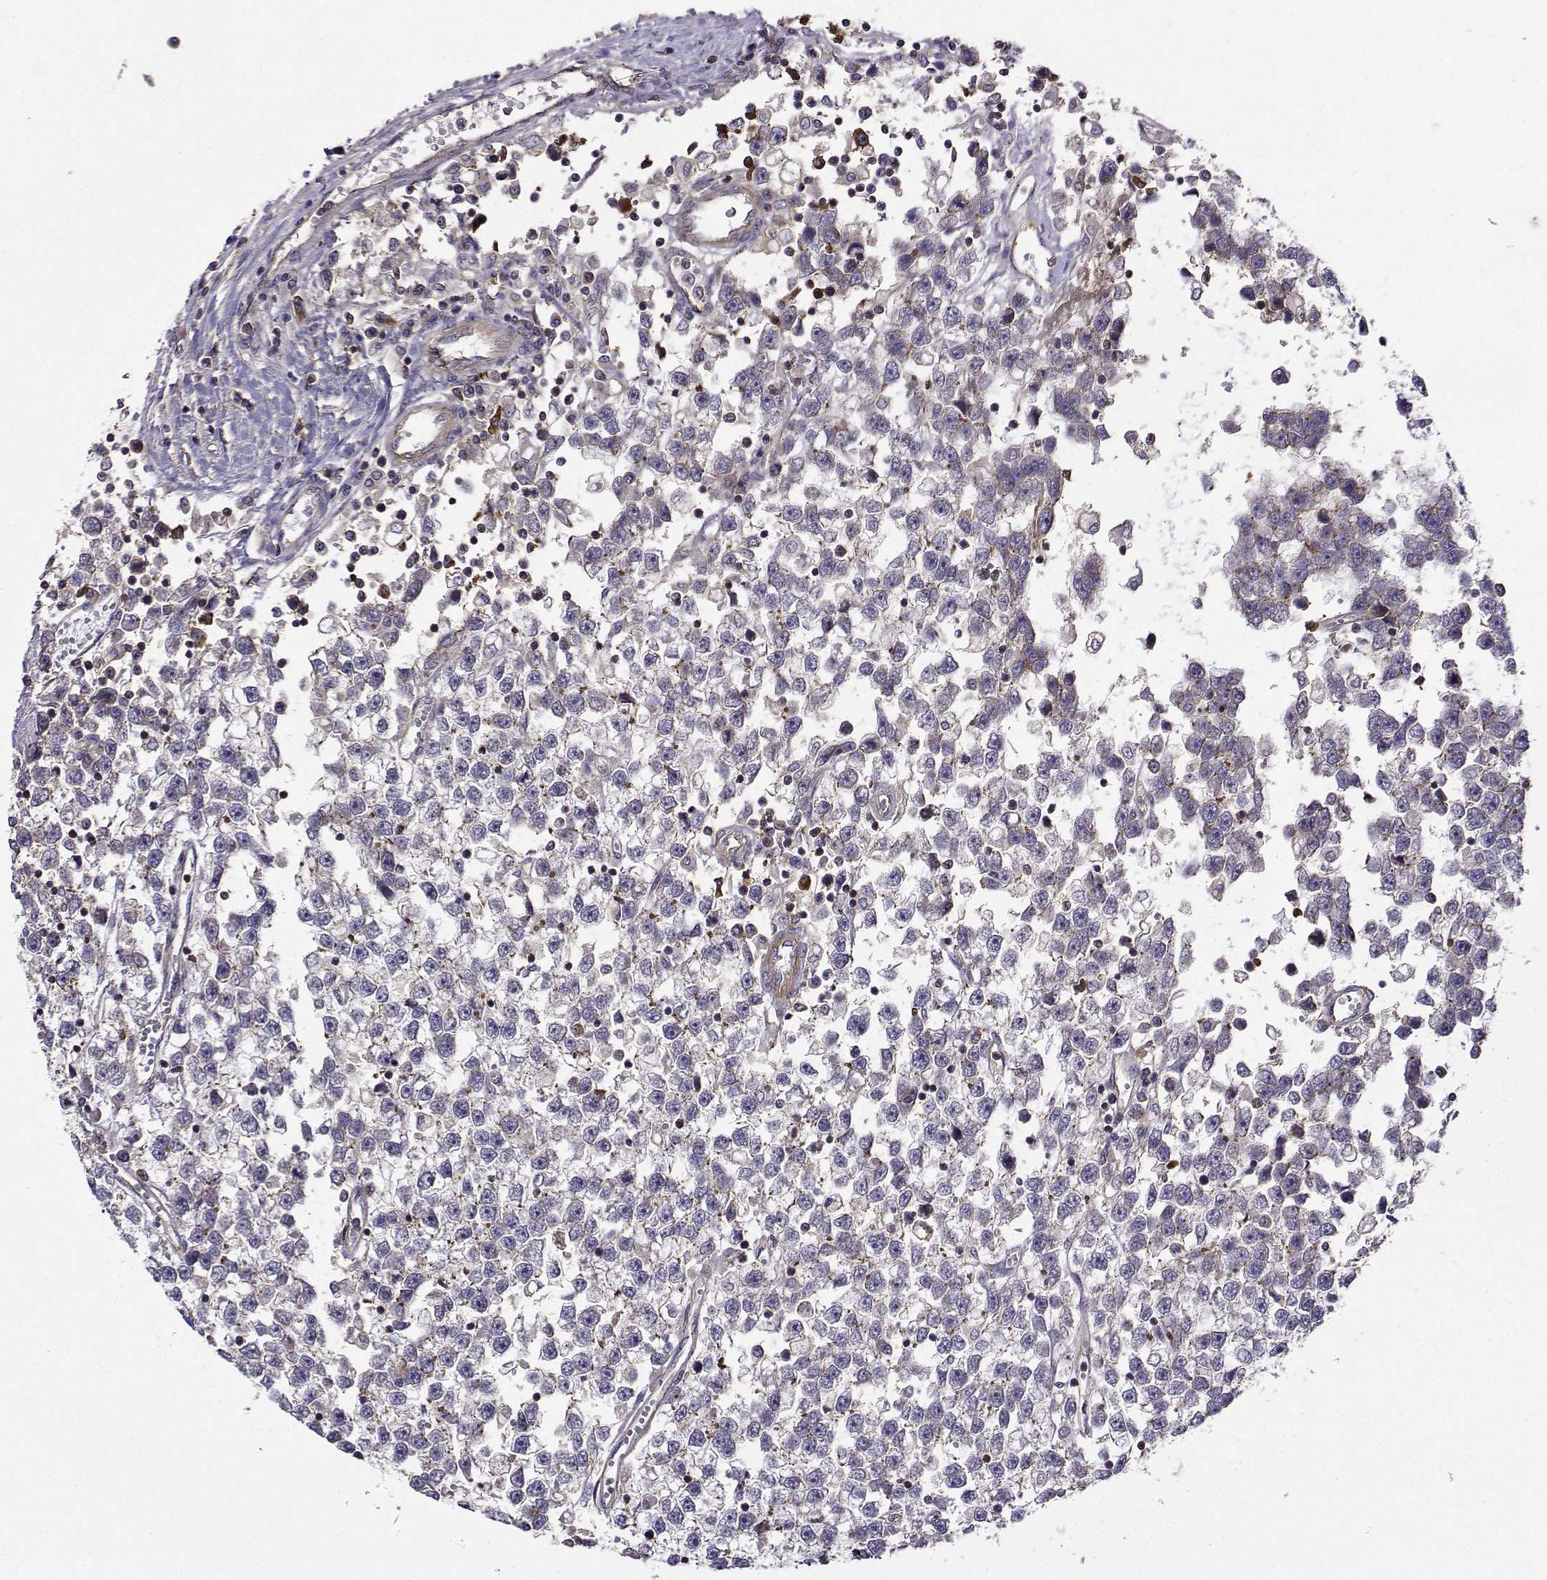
{"staining": {"intensity": "negative", "quantity": "none", "location": "none"}, "tissue": "testis cancer", "cell_type": "Tumor cells", "image_type": "cancer", "snomed": [{"axis": "morphology", "description": "Seminoma, NOS"}, {"axis": "topography", "description": "Testis"}], "caption": "This photomicrograph is of testis seminoma stained with IHC to label a protein in brown with the nuclei are counter-stained blue. There is no staining in tumor cells. The staining was performed using DAB to visualize the protein expression in brown, while the nuclei were stained in blue with hematoxylin (Magnification: 20x).", "gene": "ITGB8", "patient": {"sex": "male", "age": 34}}